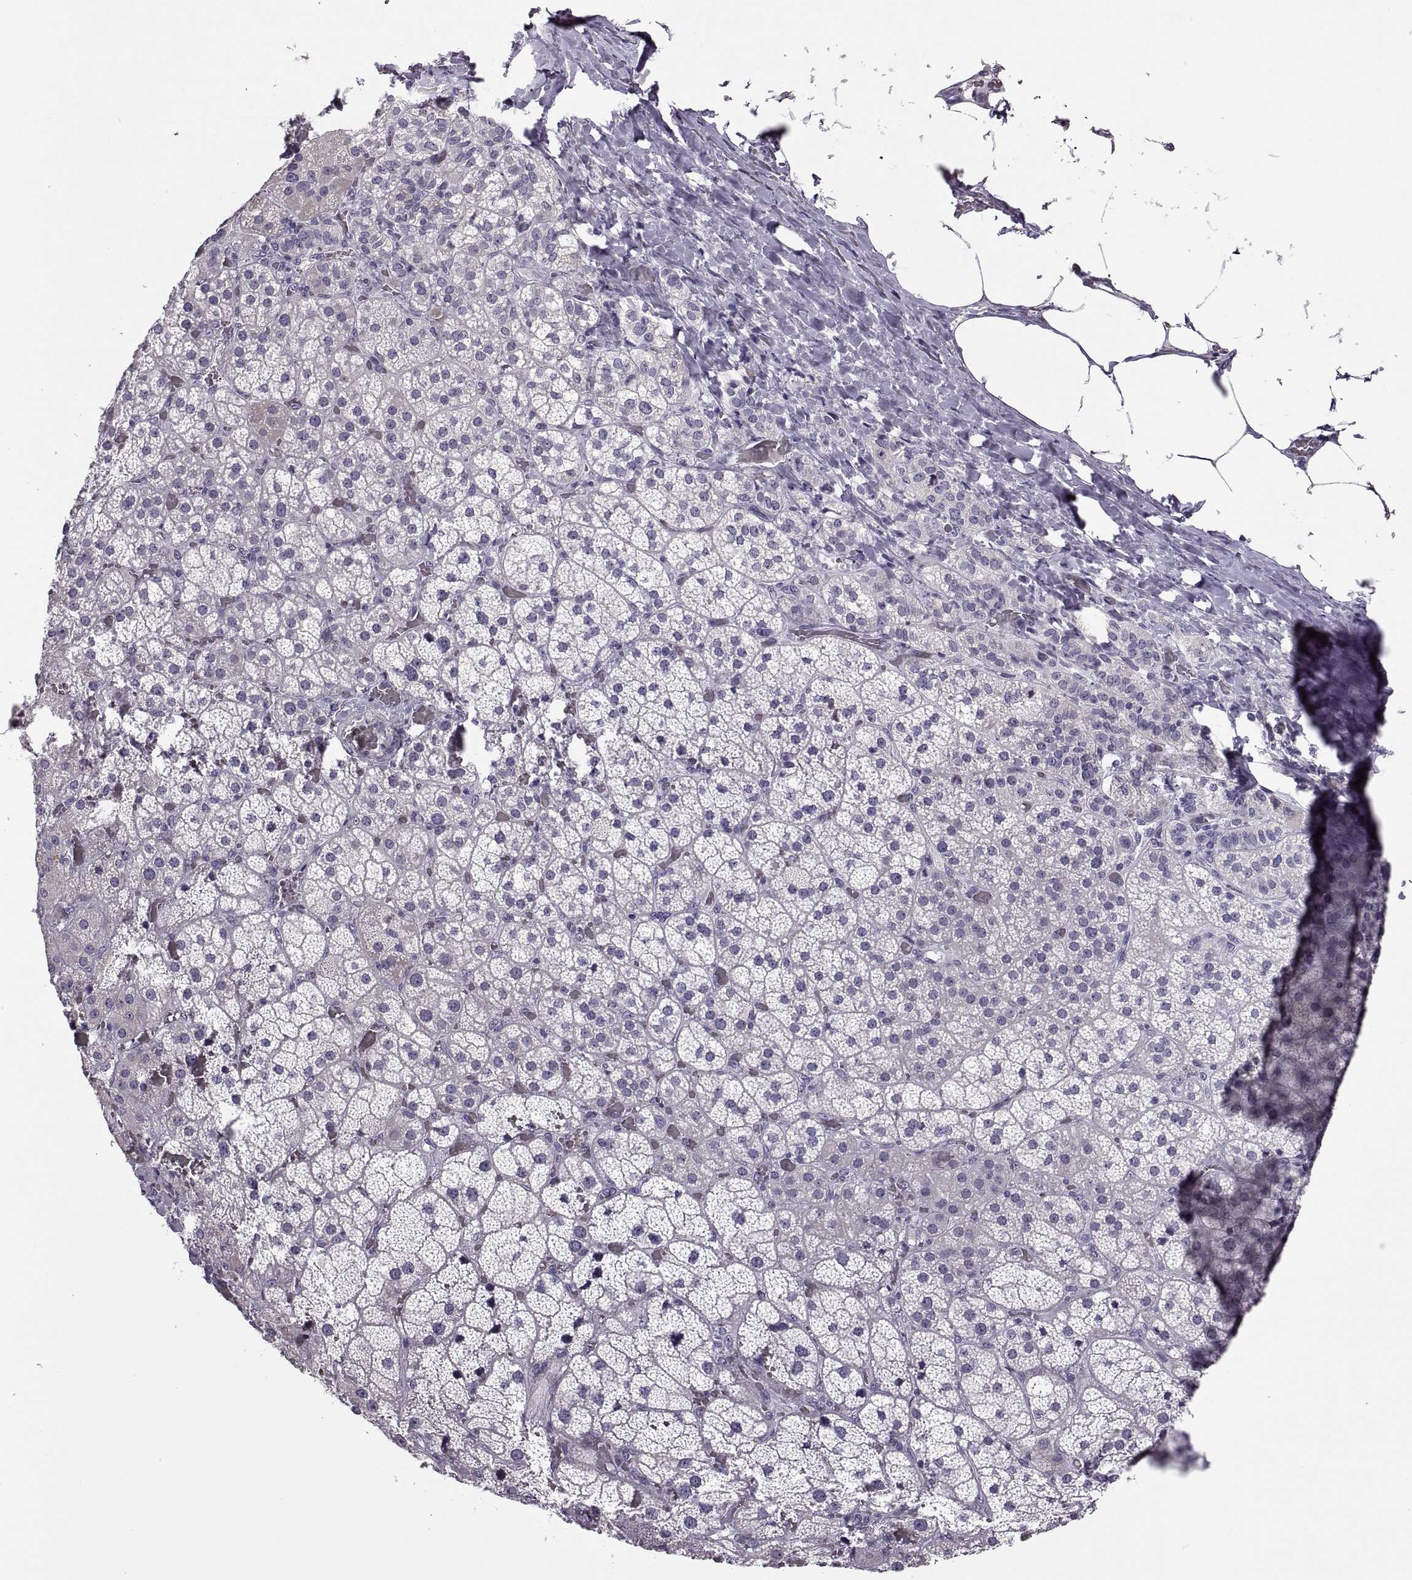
{"staining": {"intensity": "negative", "quantity": "none", "location": "none"}, "tissue": "adrenal gland", "cell_type": "Glandular cells", "image_type": "normal", "snomed": [{"axis": "morphology", "description": "Normal tissue, NOS"}, {"axis": "topography", "description": "Adrenal gland"}], "caption": "IHC of benign adrenal gland shows no positivity in glandular cells. (Brightfield microscopy of DAB immunohistochemistry at high magnification).", "gene": "VSX2", "patient": {"sex": "male", "age": 57}}